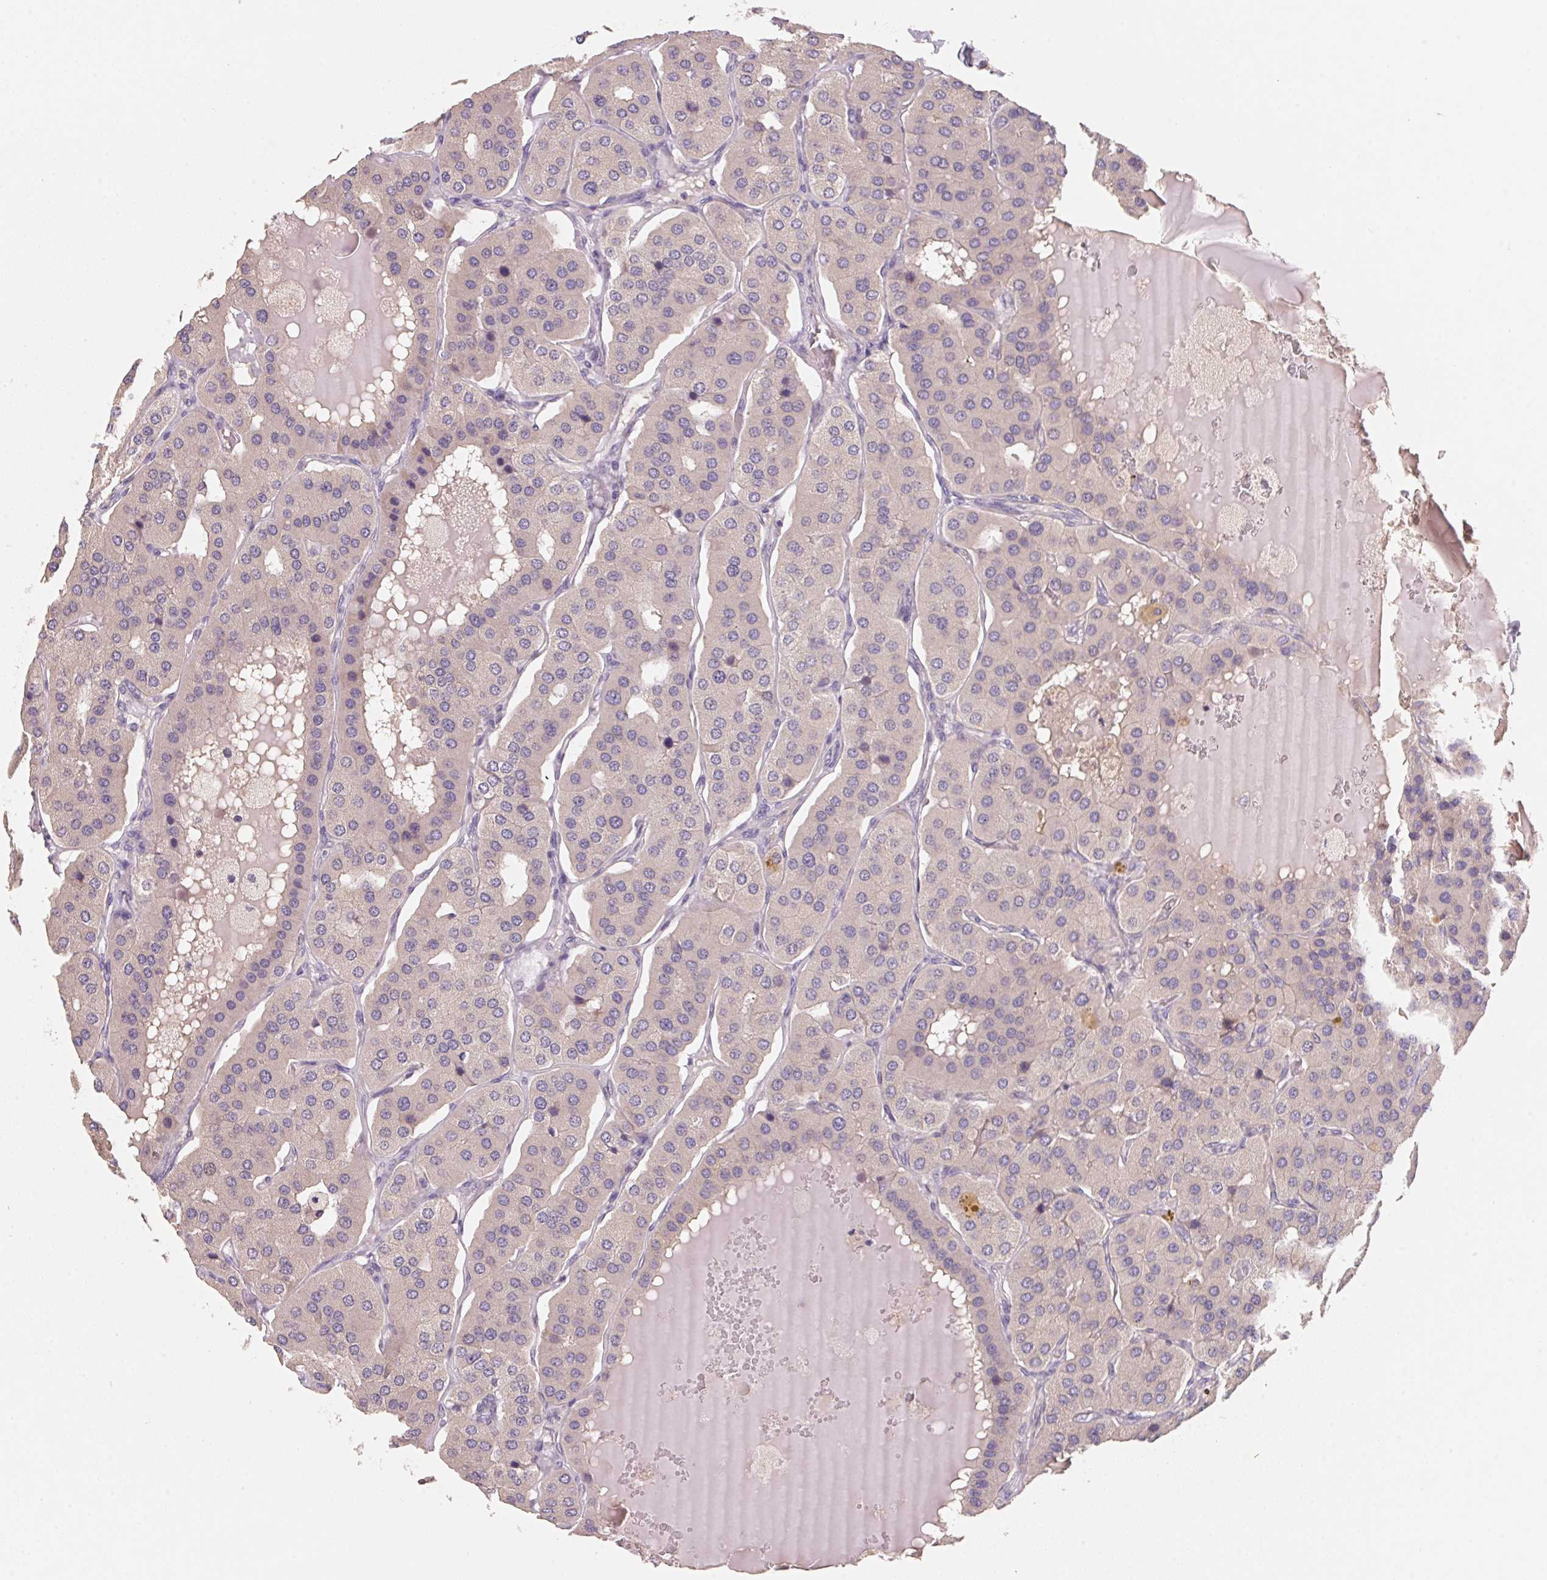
{"staining": {"intensity": "negative", "quantity": "none", "location": "none"}, "tissue": "parathyroid gland", "cell_type": "Glandular cells", "image_type": "normal", "snomed": [{"axis": "morphology", "description": "Normal tissue, NOS"}, {"axis": "morphology", "description": "Adenoma, NOS"}, {"axis": "topography", "description": "Parathyroid gland"}], "caption": "Immunohistochemistry histopathology image of unremarkable parathyroid gland stained for a protein (brown), which displays no positivity in glandular cells.", "gene": "KIFC1", "patient": {"sex": "female", "age": 86}}